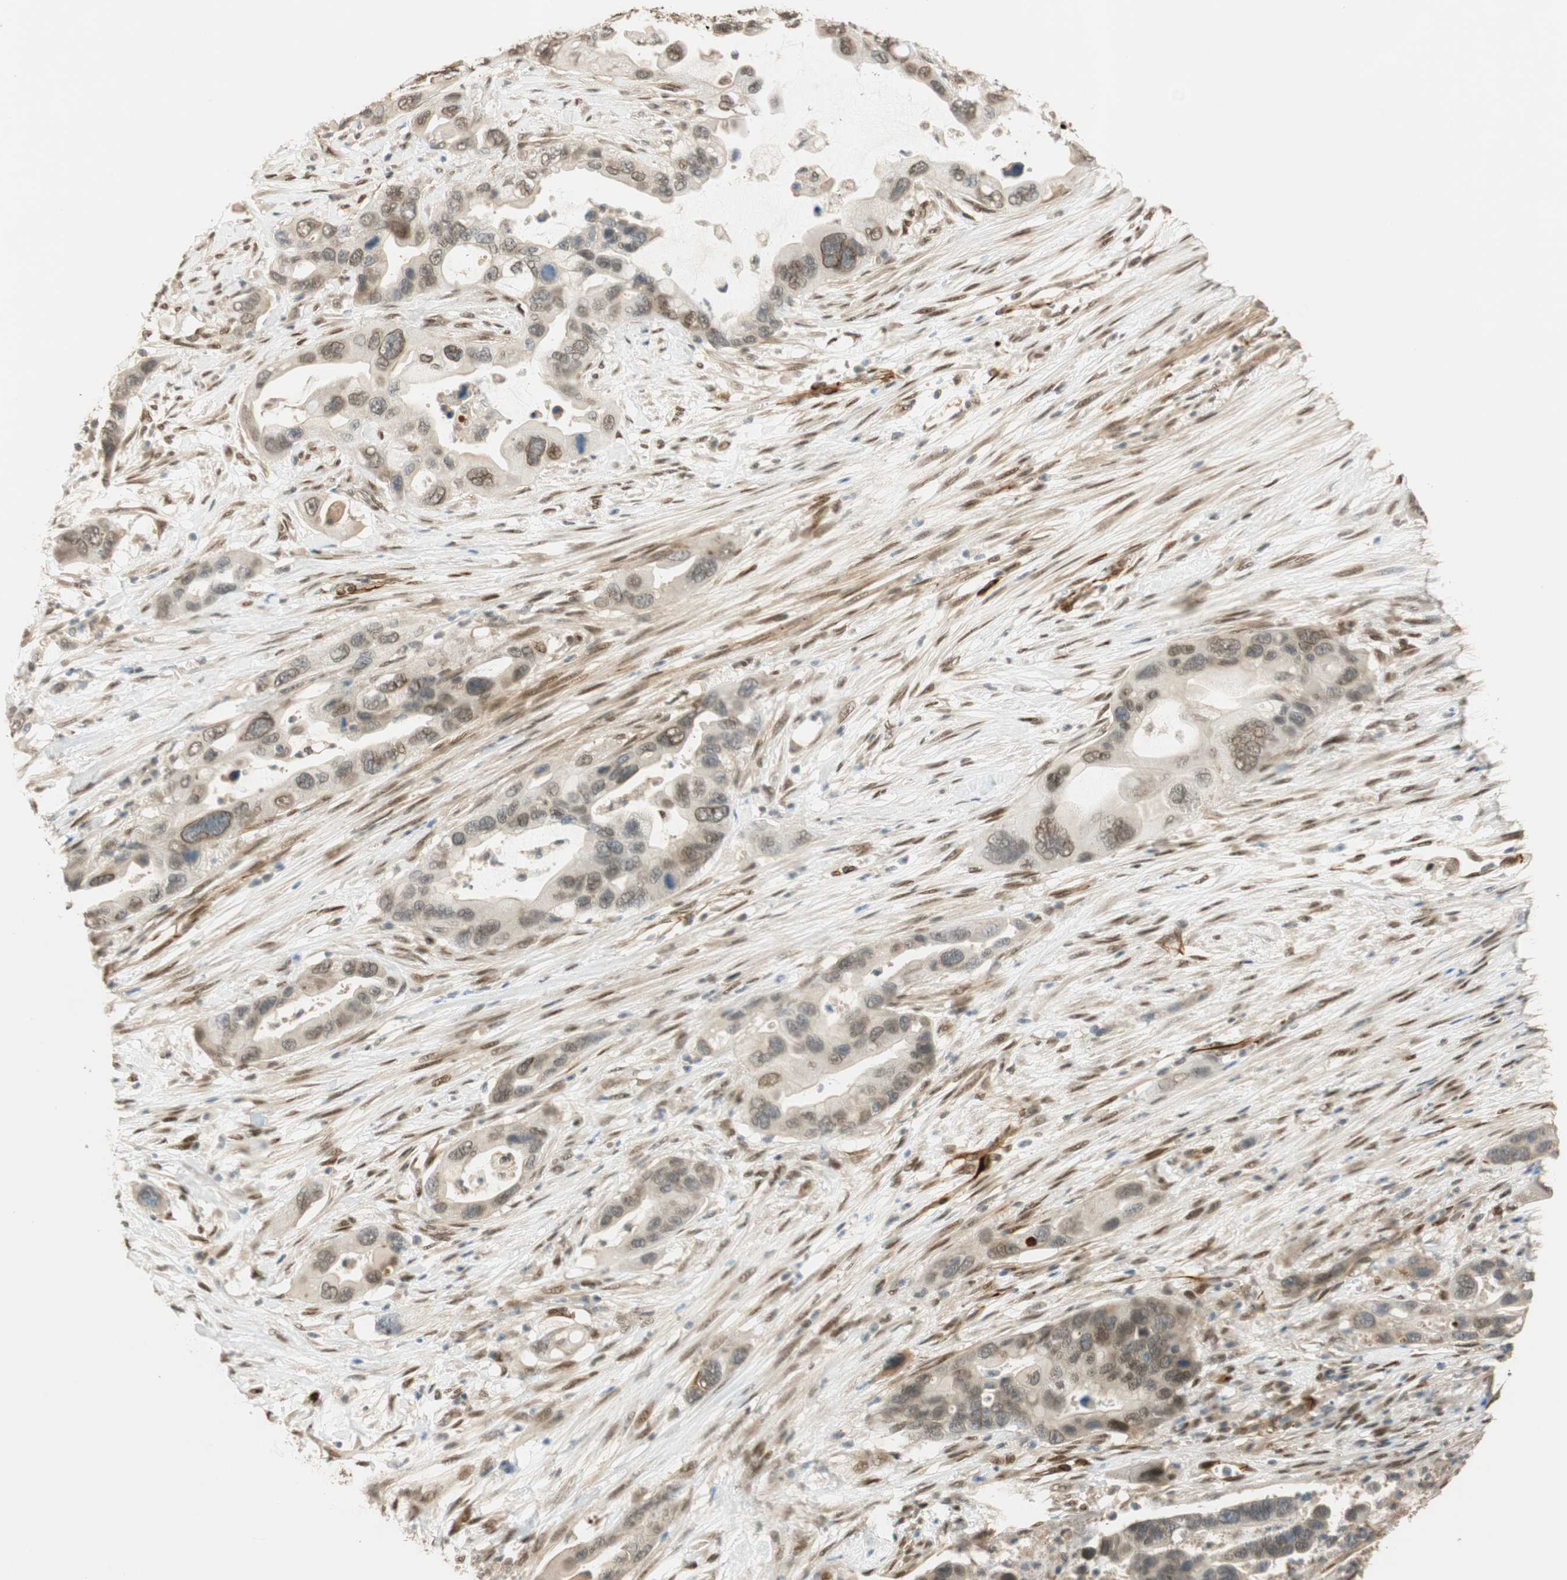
{"staining": {"intensity": "negative", "quantity": "none", "location": "none"}, "tissue": "pancreatic cancer", "cell_type": "Tumor cells", "image_type": "cancer", "snomed": [{"axis": "morphology", "description": "Adenocarcinoma, NOS"}, {"axis": "topography", "description": "Pancreas"}], "caption": "IHC micrograph of neoplastic tissue: human pancreatic cancer (adenocarcinoma) stained with DAB (3,3'-diaminobenzidine) demonstrates no significant protein positivity in tumor cells.", "gene": "NES", "patient": {"sex": "female", "age": 71}}